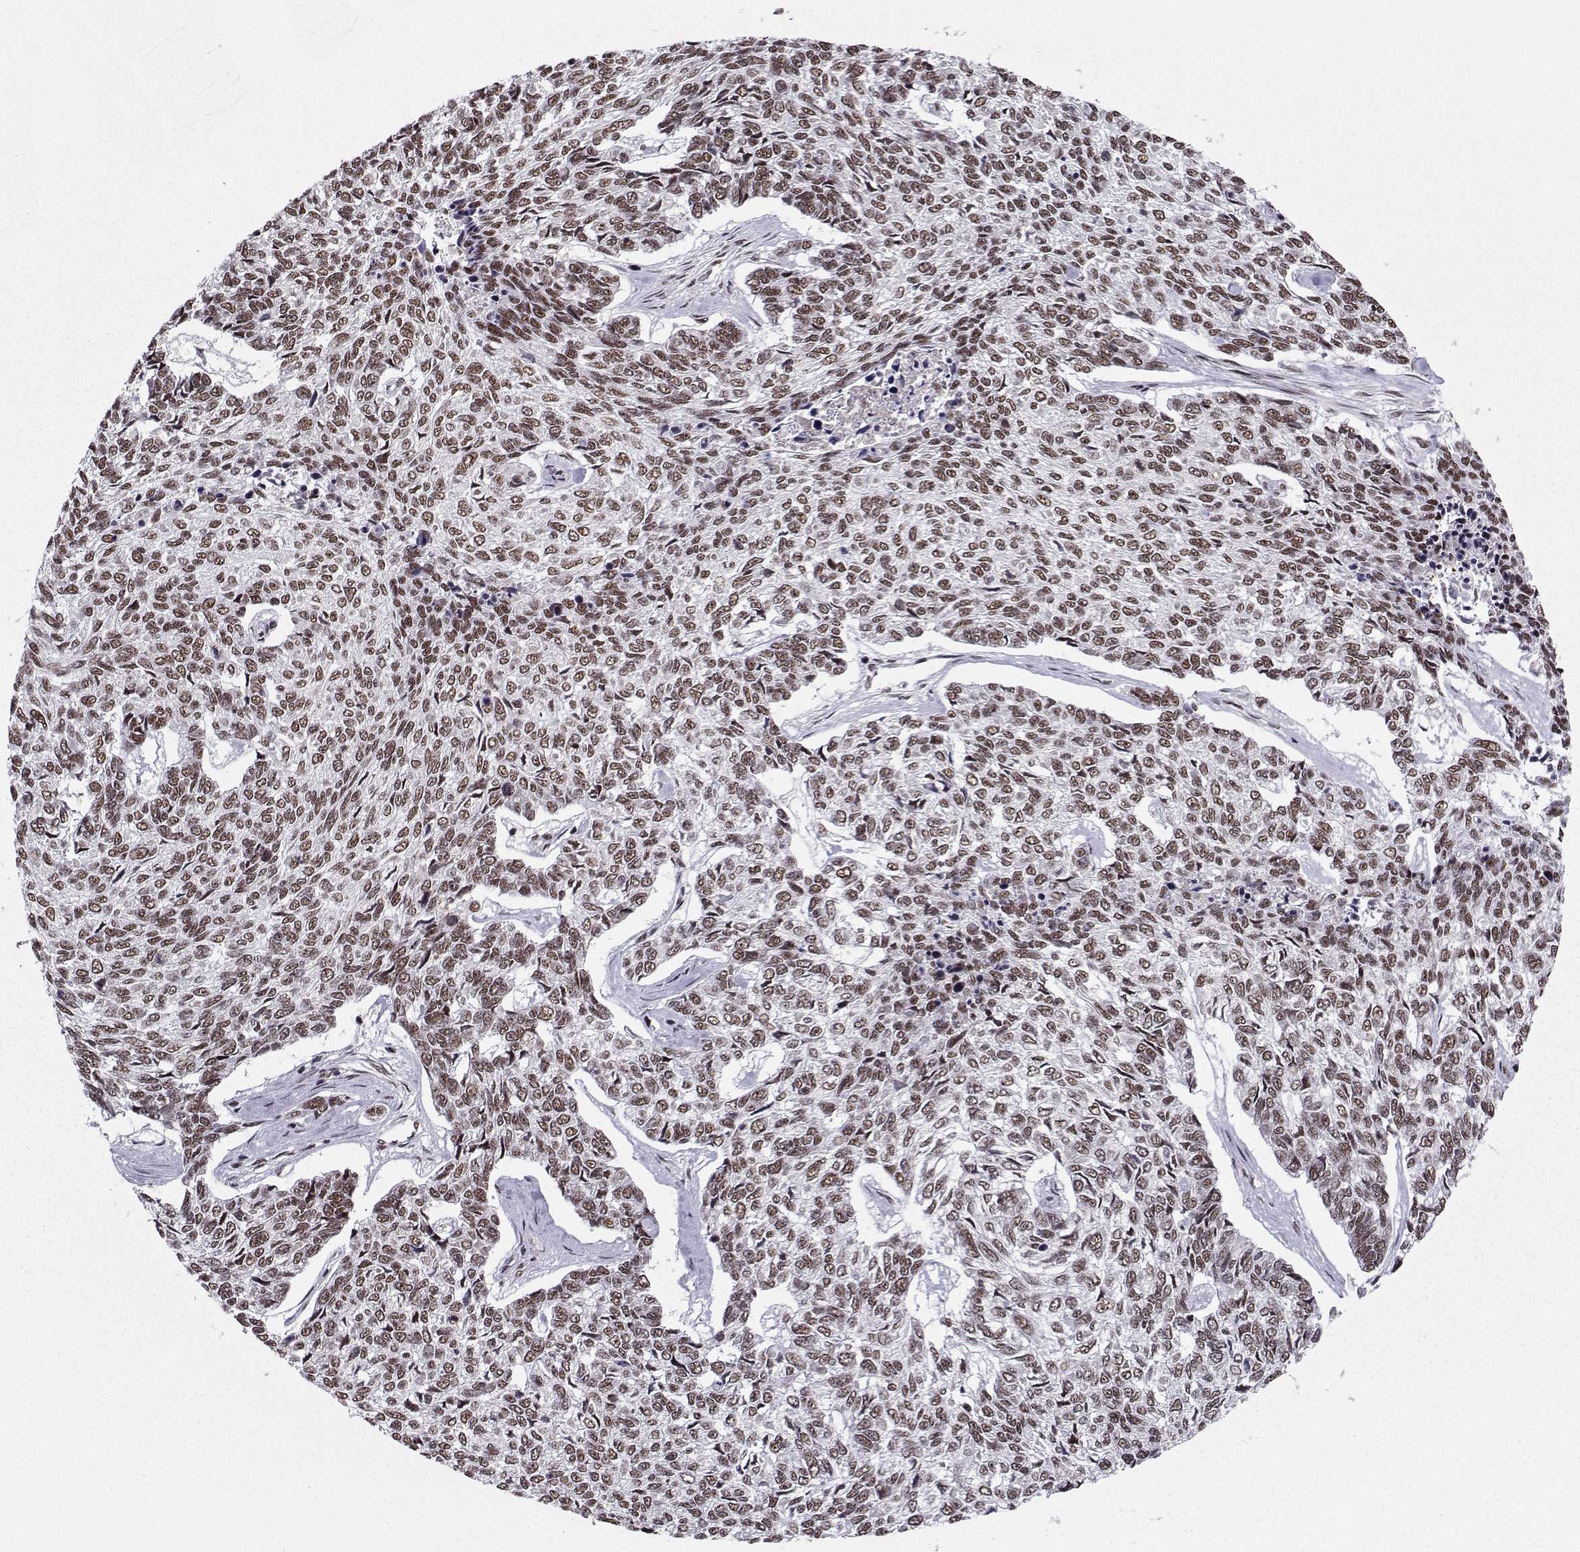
{"staining": {"intensity": "negative", "quantity": "none", "location": "none"}, "tissue": "skin cancer", "cell_type": "Tumor cells", "image_type": "cancer", "snomed": [{"axis": "morphology", "description": "Basal cell carcinoma"}, {"axis": "topography", "description": "Skin"}], "caption": "Tumor cells are negative for brown protein staining in basal cell carcinoma (skin).", "gene": "SNRPB2", "patient": {"sex": "female", "age": 65}}